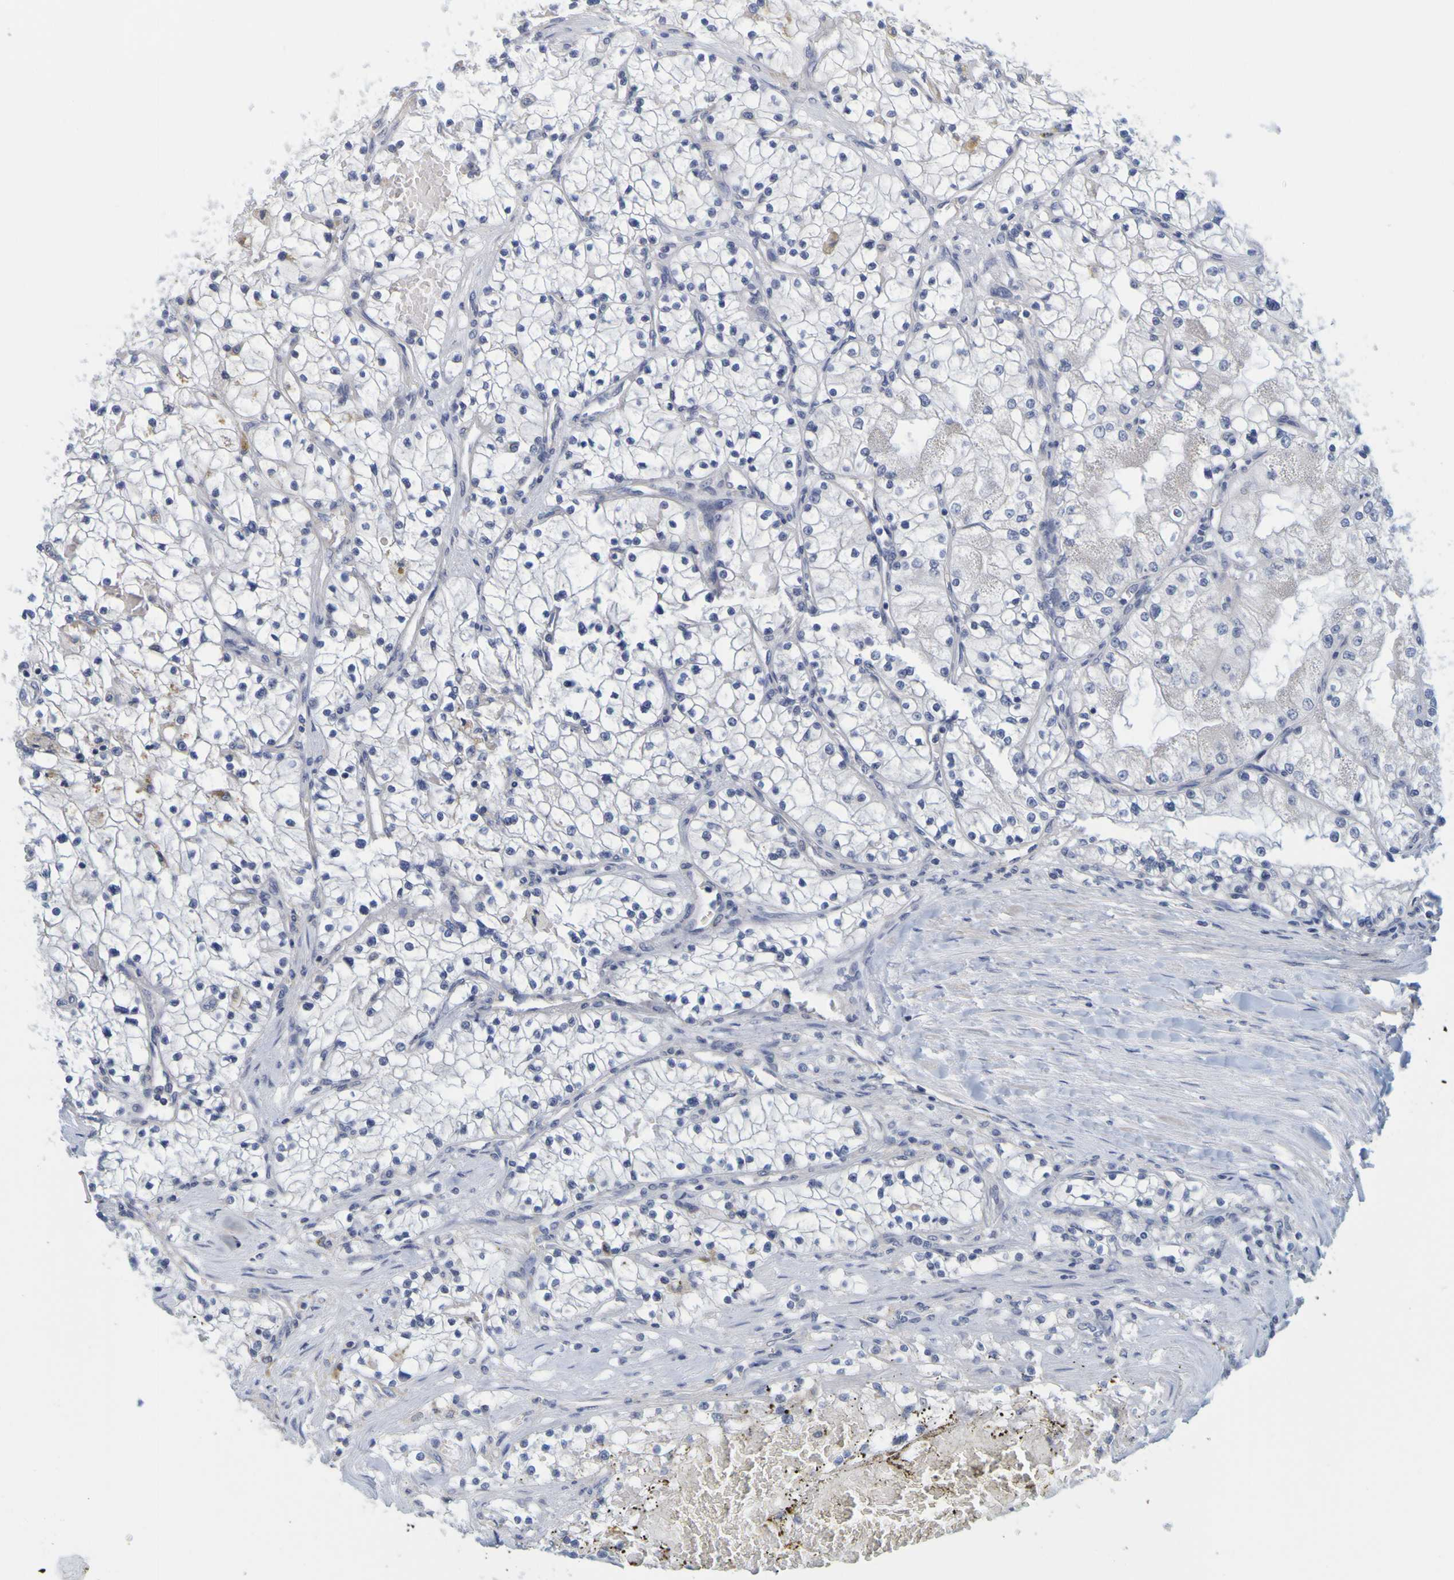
{"staining": {"intensity": "negative", "quantity": "none", "location": "none"}, "tissue": "renal cancer", "cell_type": "Tumor cells", "image_type": "cancer", "snomed": [{"axis": "morphology", "description": "Adenocarcinoma, NOS"}, {"axis": "topography", "description": "Kidney"}], "caption": "A high-resolution micrograph shows immunohistochemistry (IHC) staining of renal cancer, which exhibits no significant staining in tumor cells.", "gene": "ENDOU", "patient": {"sex": "male", "age": 68}}